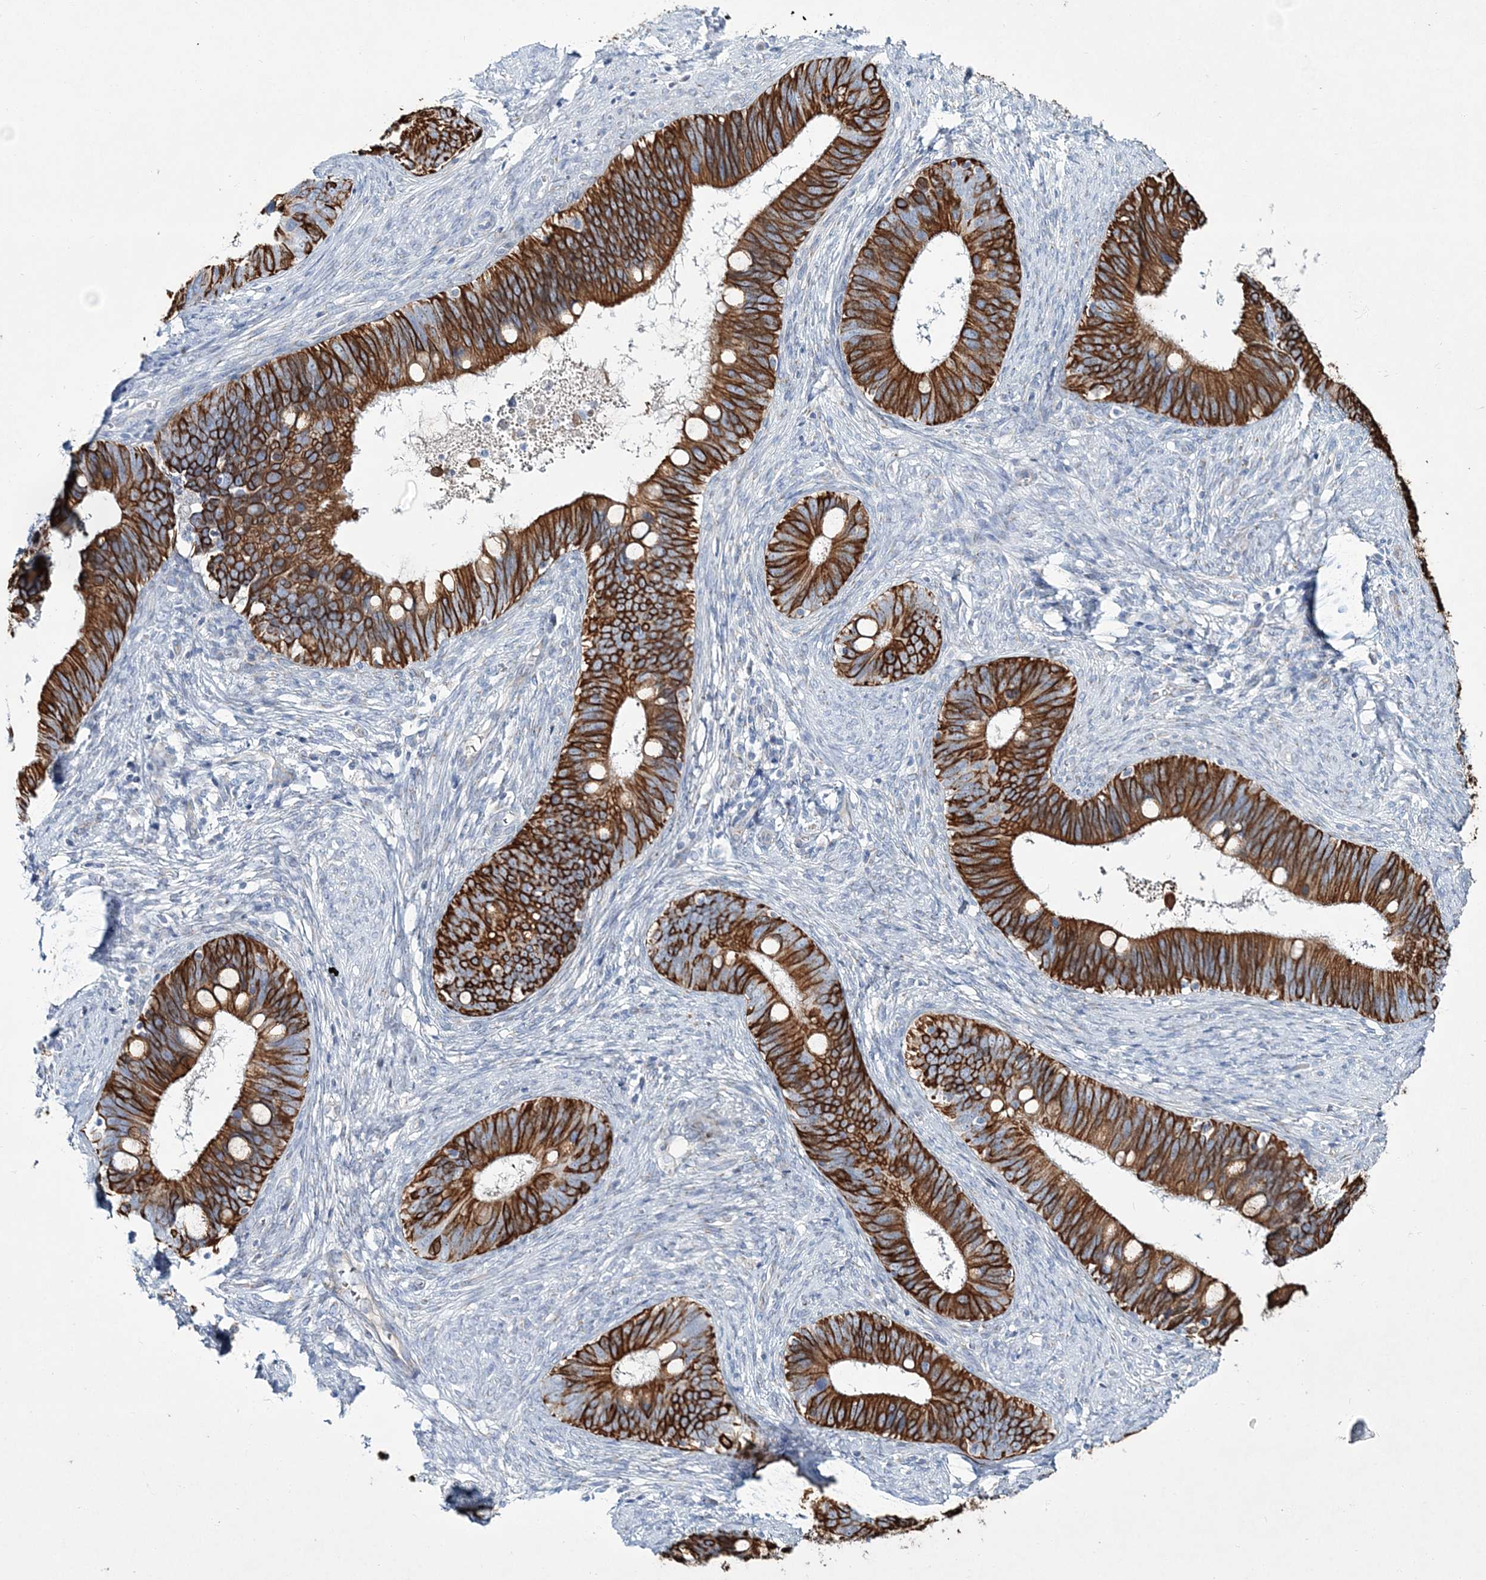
{"staining": {"intensity": "strong", "quantity": "25%-75%", "location": "cytoplasmic/membranous"}, "tissue": "cervical cancer", "cell_type": "Tumor cells", "image_type": "cancer", "snomed": [{"axis": "morphology", "description": "Adenocarcinoma, NOS"}, {"axis": "topography", "description": "Cervix"}], "caption": "An immunohistochemistry (IHC) micrograph of tumor tissue is shown. Protein staining in brown shows strong cytoplasmic/membranous positivity in cervical adenocarcinoma within tumor cells.", "gene": "ADGRL1", "patient": {"sex": "female", "age": 42}}